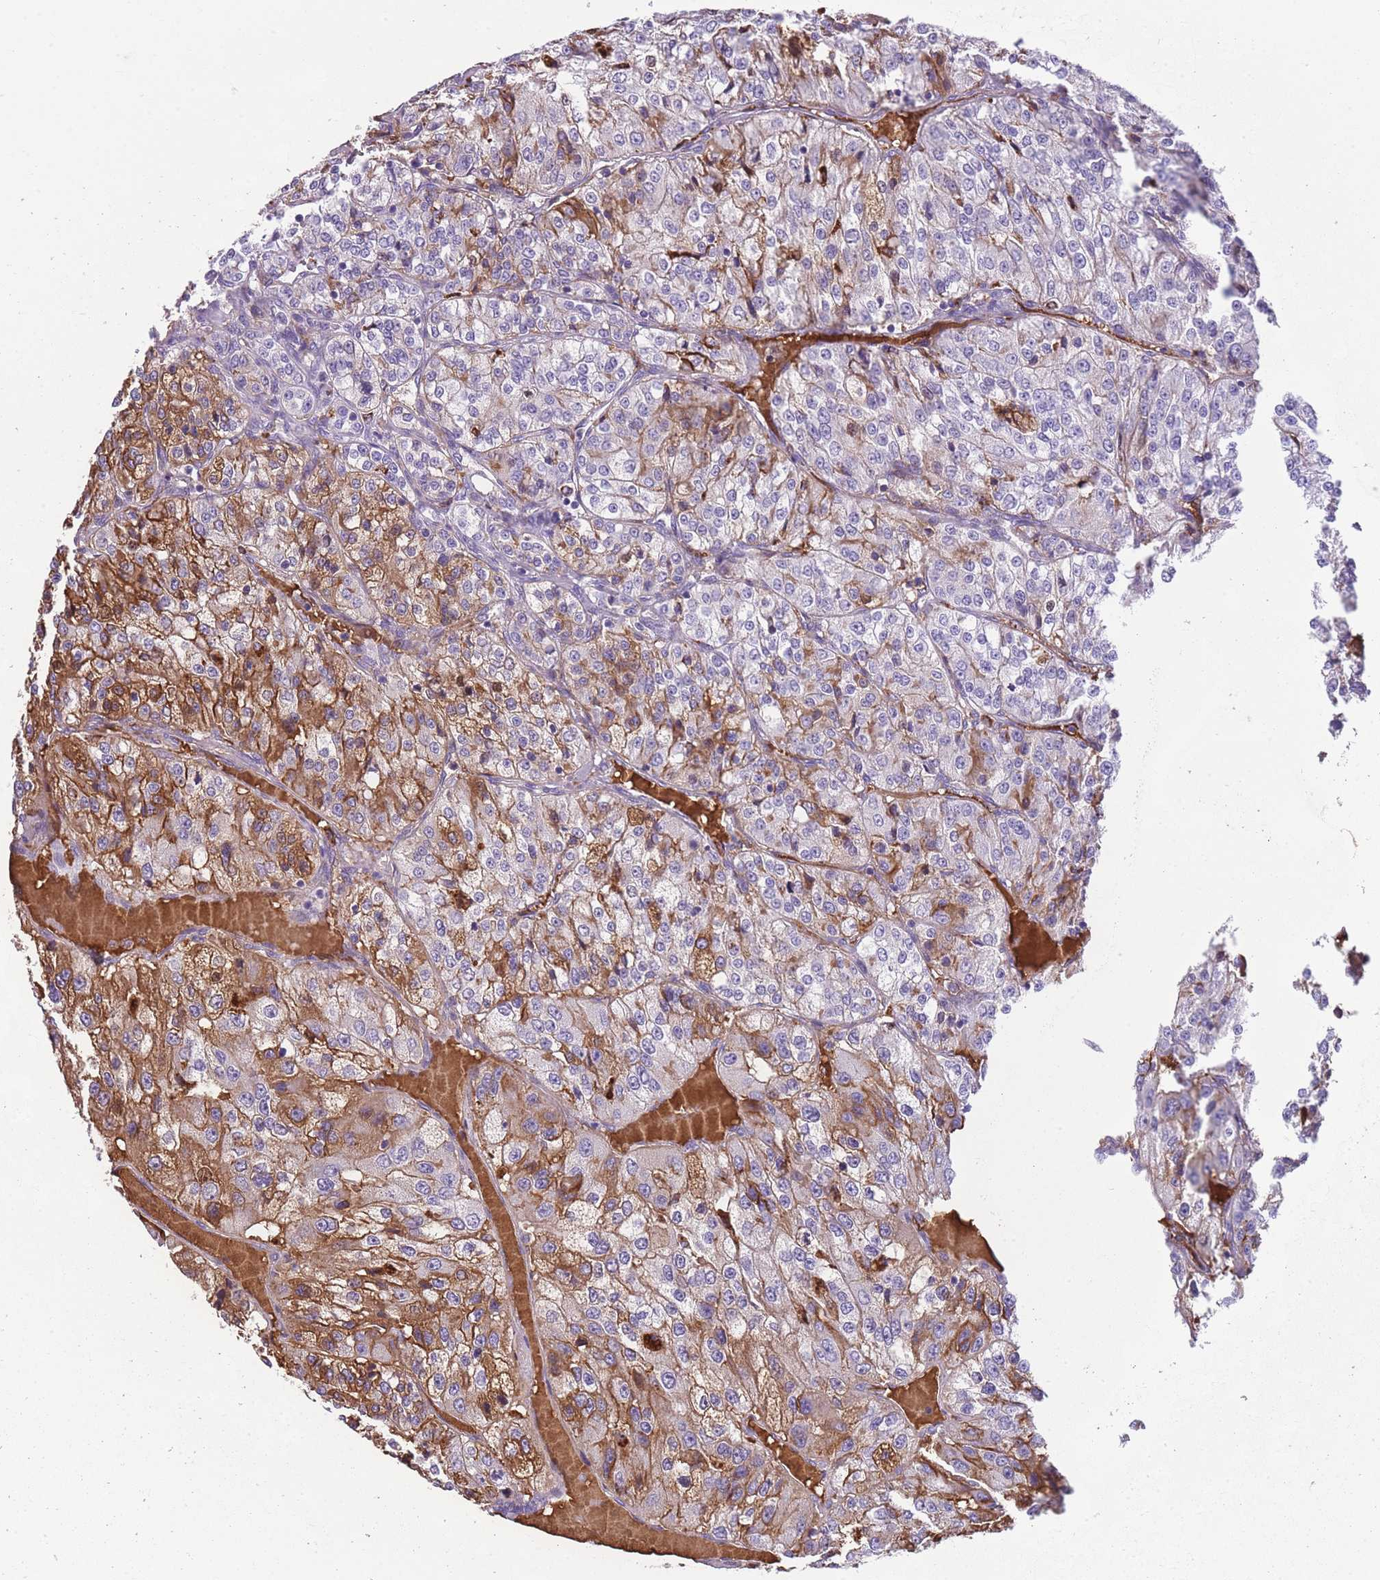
{"staining": {"intensity": "moderate", "quantity": "25%-75%", "location": "cytoplasmic/membranous"}, "tissue": "renal cancer", "cell_type": "Tumor cells", "image_type": "cancer", "snomed": [{"axis": "morphology", "description": "Adenocarcinoma, NOS"}, {"axis": "topography", "description": "Kidney"}], "caption": "This micrograph displays immunohistochemistry staining of renal cancer (adenocarcinoma), with medium moderate cytoplasmic/membranous expression in approximately 25%-75% of tumor cells.", "gene": "GNAT1", "patient": {"sex": "female", "age": 63}}